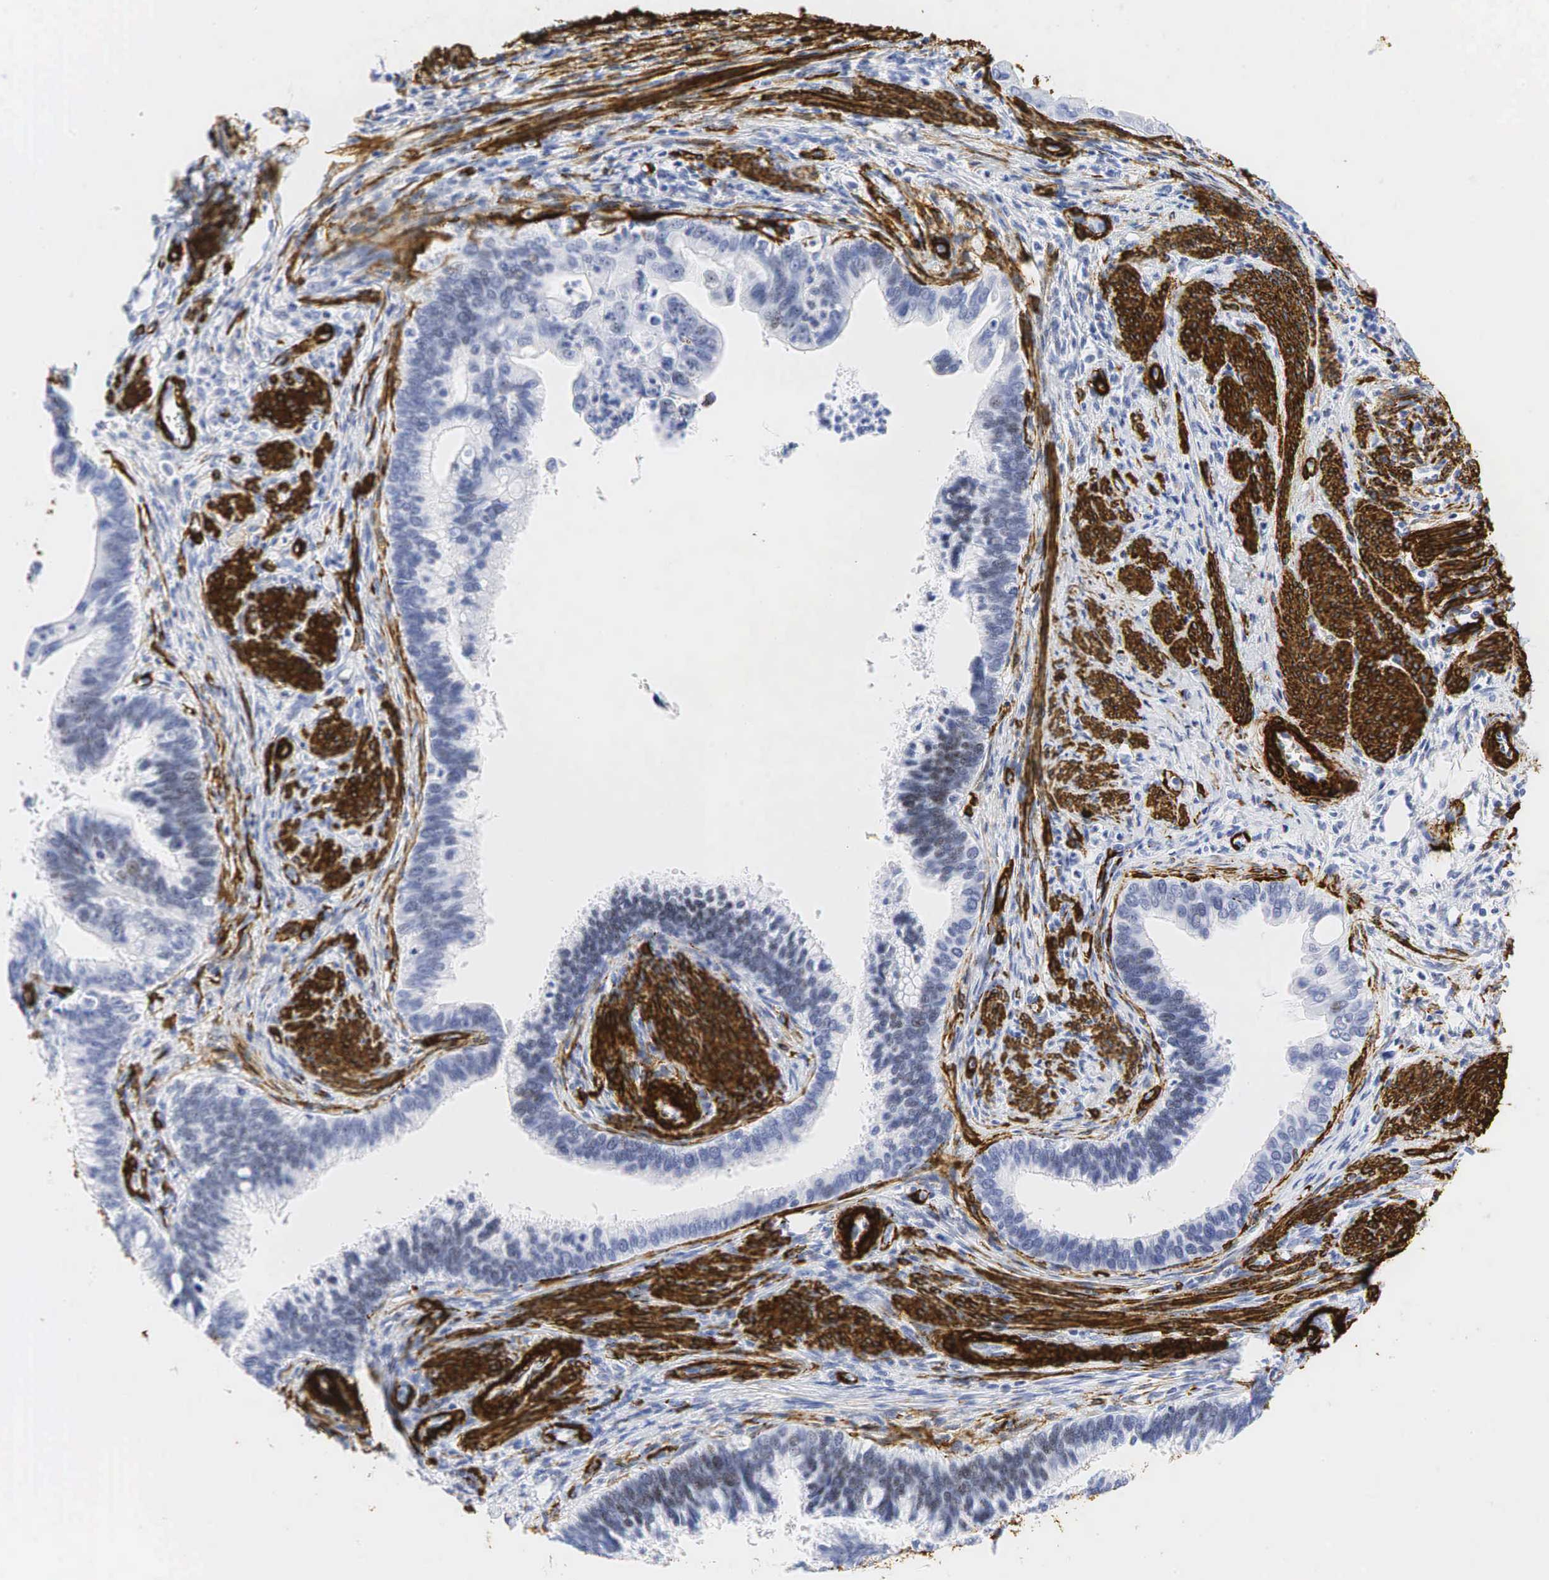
{"staining": {"intensity": "weak", "quantity": "<25%", "location": "nuclear"}, "tissue": "cervical cancer", "cell_type": "Tumor cells", "image_type": "cancer", "snomed": [{"axis": "morphology", "description": "Adenocarcinoma, NOS"}, {"axis": "topography", "description": "Cervix"}], "caption": "Tumor cells show no significant expression in cervical cancer (adenocarcinoma).", "gene": "ACTA2", "patient": {"sex": "female", "age": 47}}